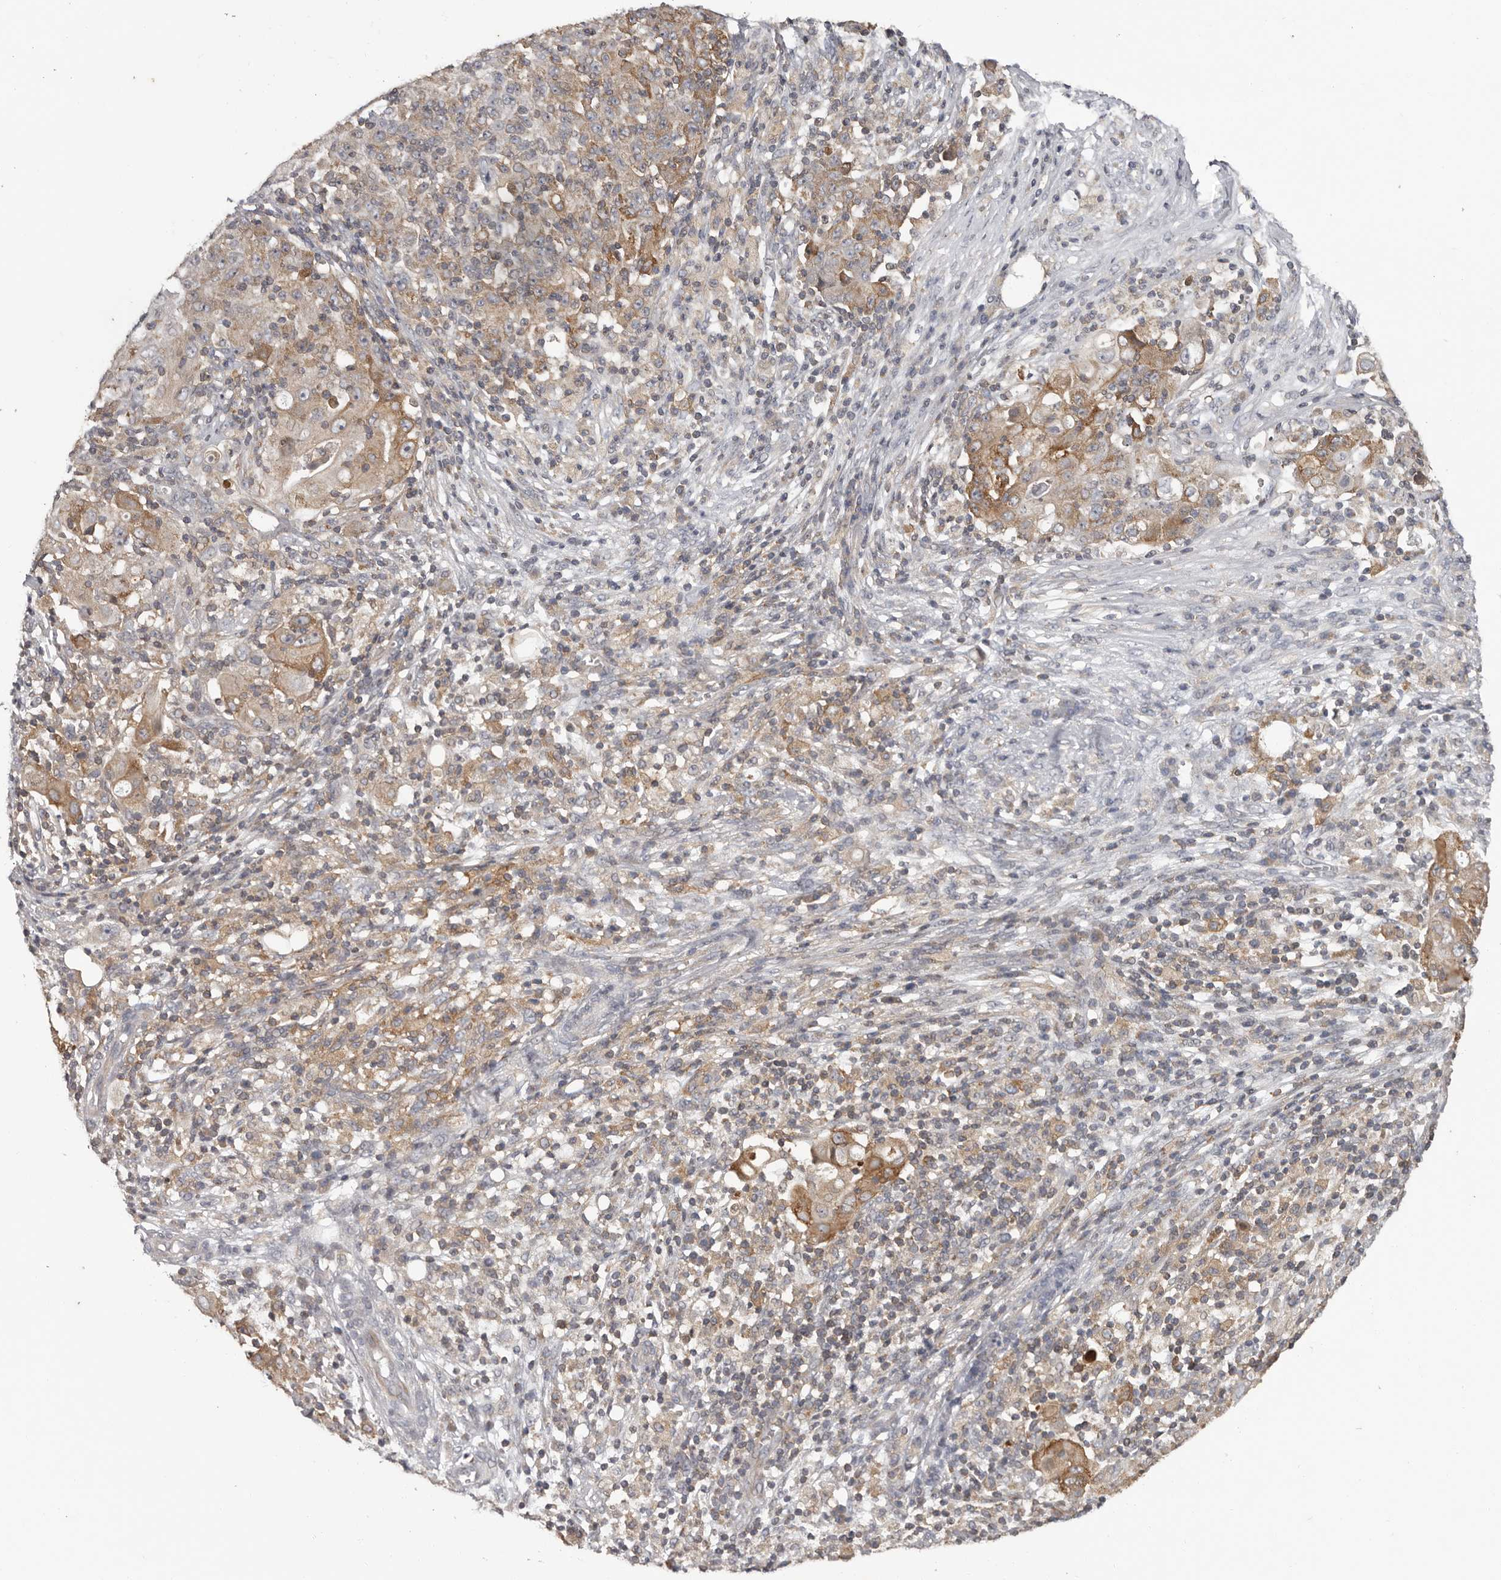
{"staining": {"intensity": "moderate", "quantity": "<25%", "location": "cytoplasmic/membranous"}, "tissue": "ovarian cancer", "cell_type": "Tumor cells", "image_type": "cancer", "snomed": [{"axis": "morphology", "description": "Carcinoma, endometroid"}, {"axis": "topography", "description": "Ovary"}], "caption": "This histopathology image shows immunohistochemistry (IHC) staining of human endometroid carcinoma (ovarian), with low moderate cytoplasmic/membranous positivity in about <25% of tumor cells.", "gene": "ANKRD44", "patient": {"sex": "female", "age": 42}}